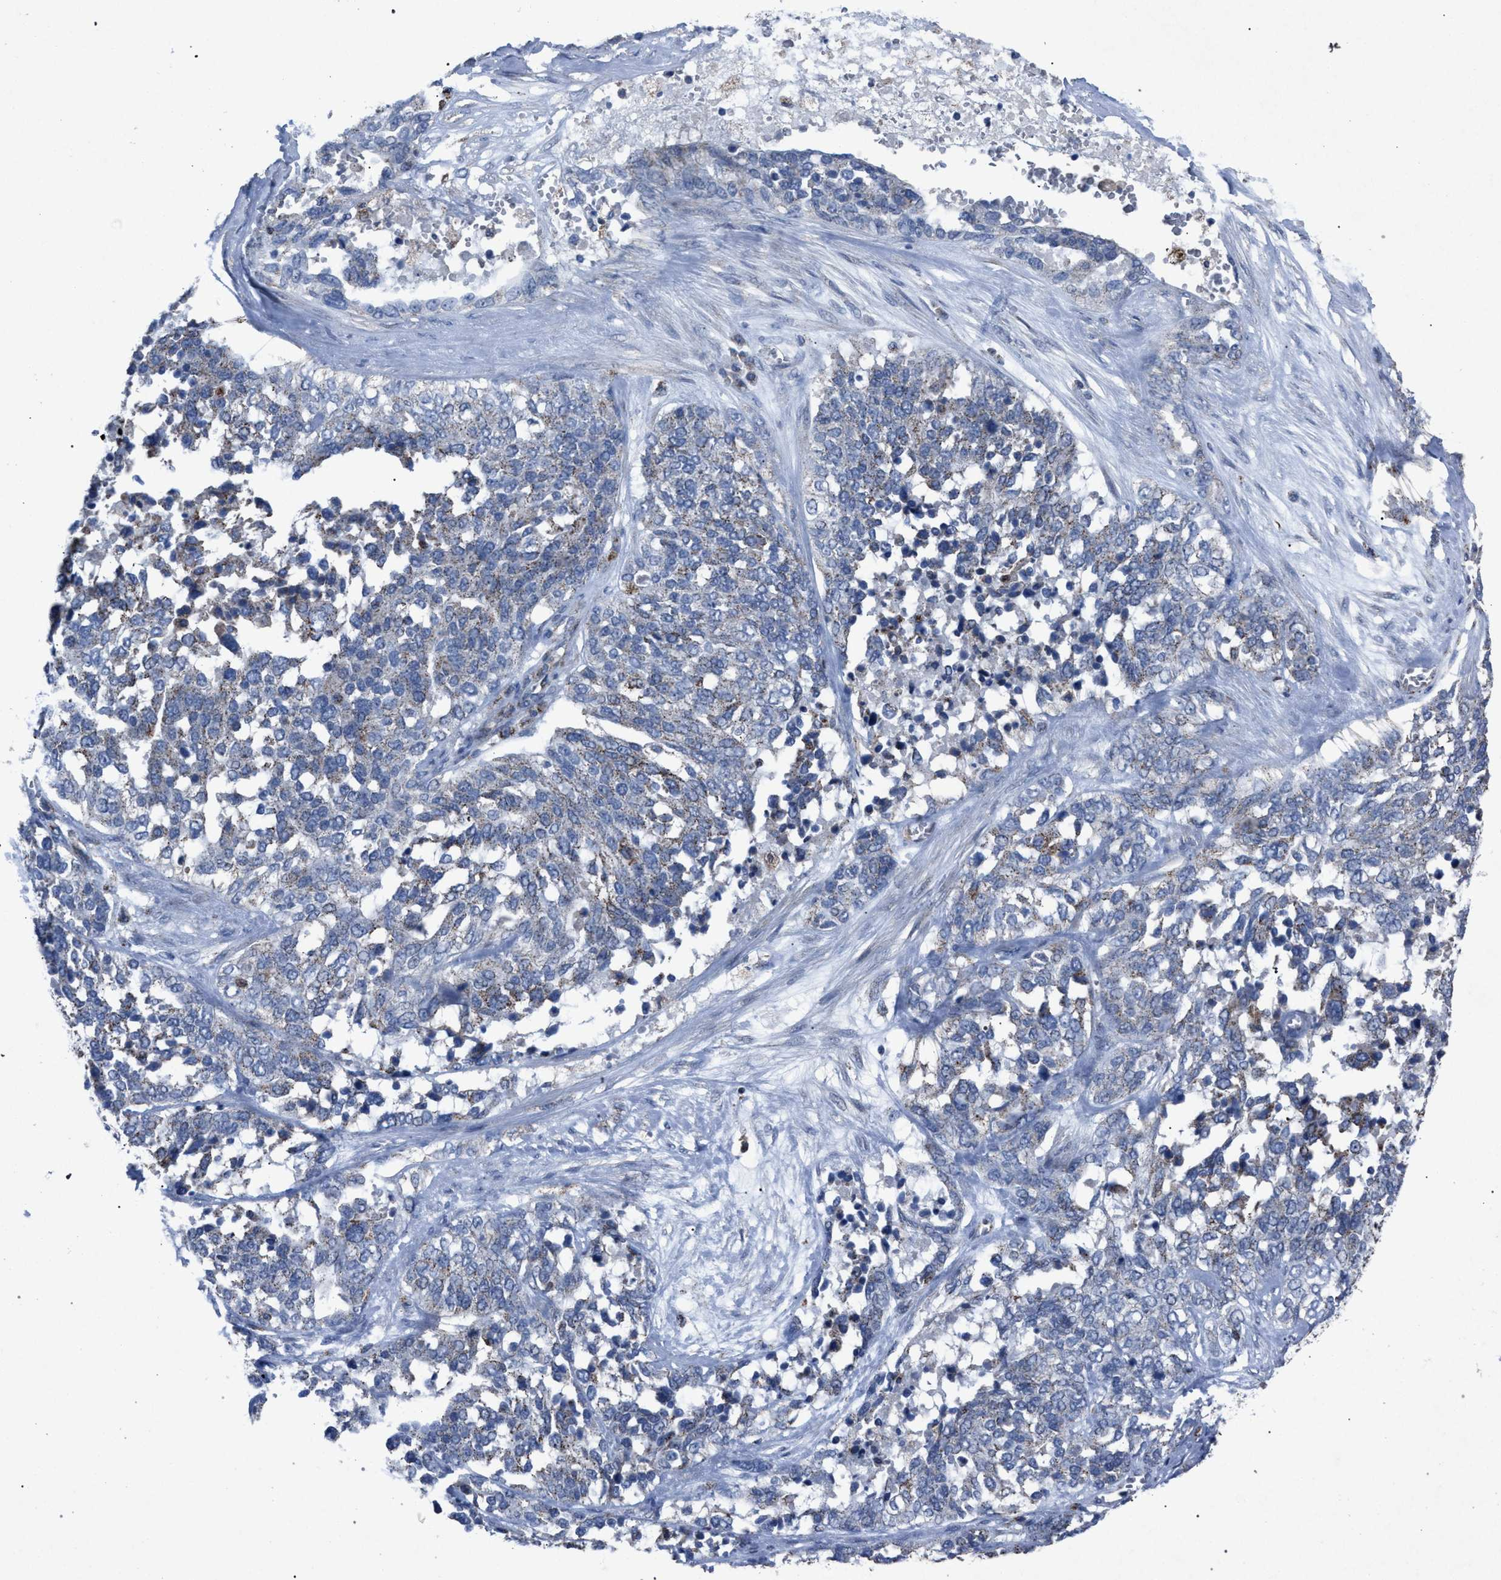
{"staining": {"intensity": "weak", "quantity": "<25%", "location": "cytoplasmic/membranous"}, "tissue": "ovarian cancer", "cell_type": "Tumor cells", "image_type": "cancer", "snomed": [{"axis": "morphology", "description": "Cystadenocarcinoma, serous, NOS"}, {"axis": "topography", "description": "Ovary"}], "caption": "IHC of human ovarian cancer demonstrates no positivity in tumor cells. (Stains: DAB (3,3'-diaminobenzidine) IHC with hematoxylin counter stain, Microscopy: brightfield microscopy at high magnification).", "gene": "HSD17B4", "patient": {"sex": "female", "age": 44}}